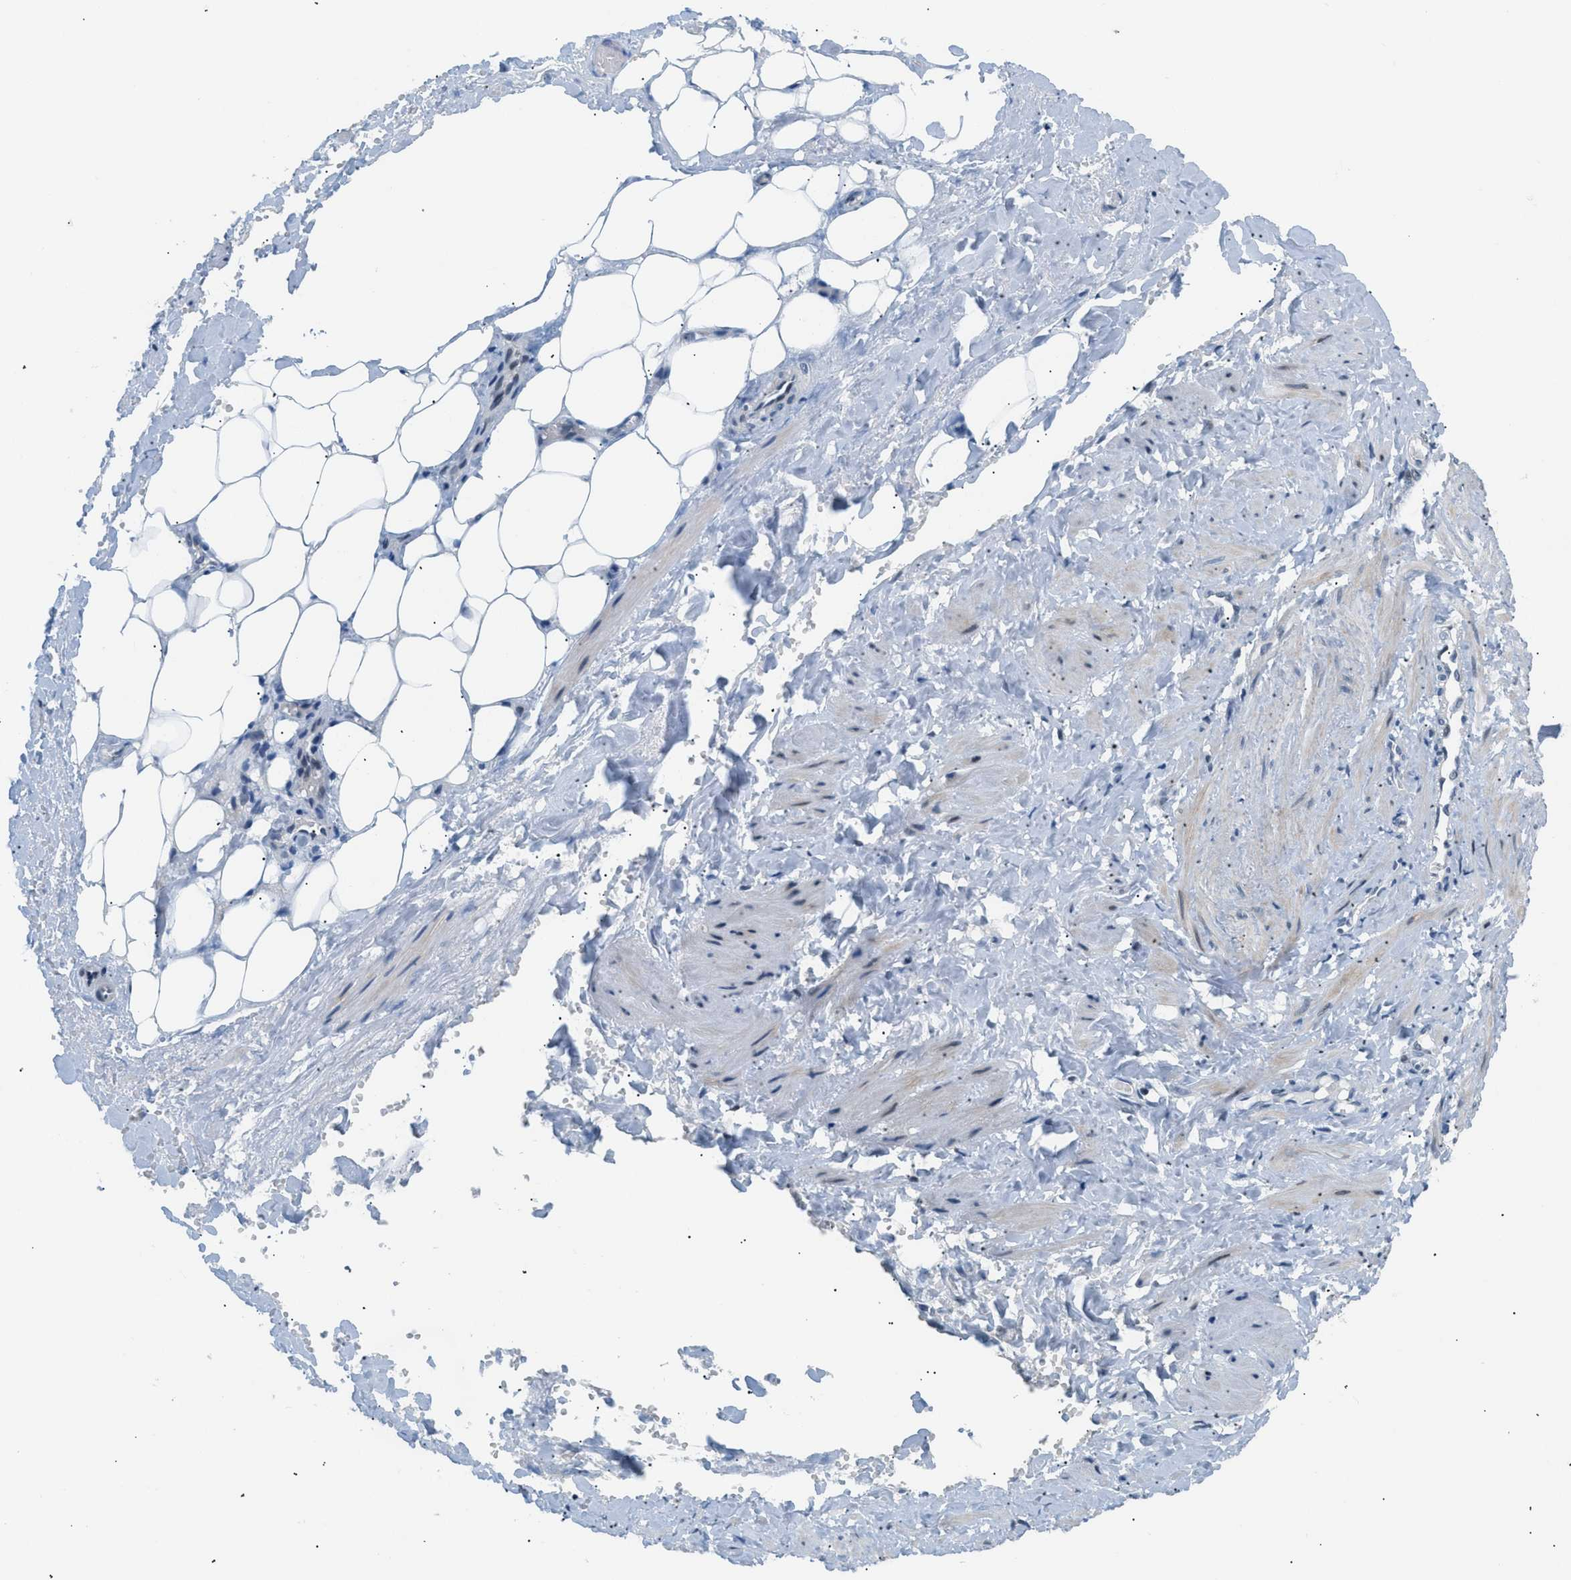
{"staining": {"intensity": "negative", "quantity": "none", "location": "none"}, "tissue": "adipose tissue", "cell_type": "Adipocytes", "image_type": "normal", "snomed": [{"axis": "morphology", "description": "Normal tissue, NOS"}, {"axis": "topography", "description": "Soft tissue"}, {"axis": "topography", "description": "Vascular tissue"}], "caption": "Human adipose tissue stained for a protein using immunohistochemistry (IHC) displays no expression in adipocytes.", "gene": "KCNC3", "patient": {"sex": "female", "age": 35}}